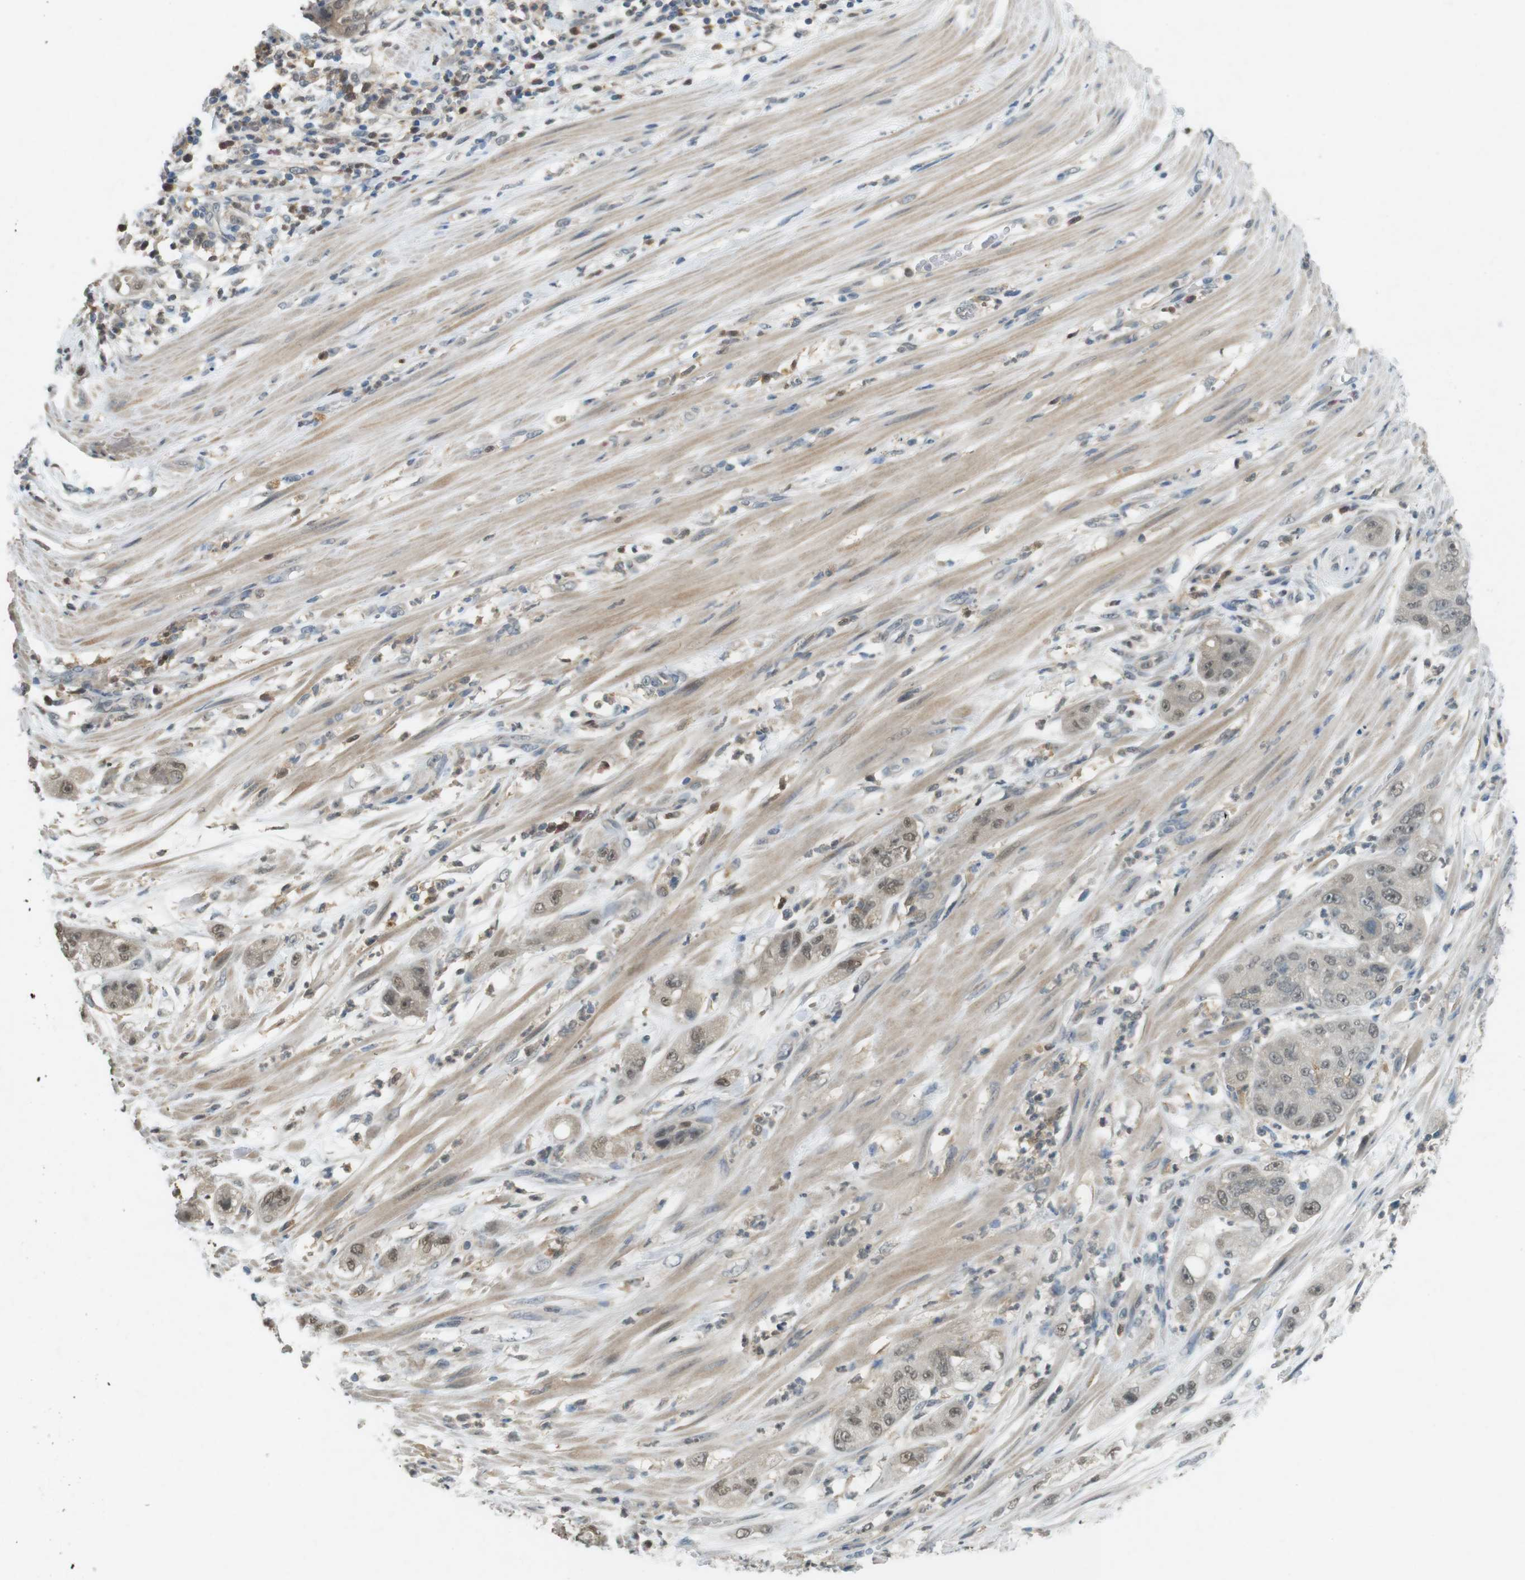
{"staining": {"intensity": "weak", "quantity": "25%-75%", "location": "nuclear"}, "tissue": "pancreatic cancer", "cell_type": "Tumor cells", "image_type": "cancer", "snomed": [{"axis": "morphology", "description": "Adenocarcinoma, NOS"}, {"axis": "topography", "description": "Pancreas"}], "caption": "Brown immunohistochemical staining in pancreatic adenocarcinoma reveals weak nuclear staining in about 25%-75% of tumor cells. The staining was performed using DAB (3,3'-diaminobenzidine), with brown indicating positive protein expression. Nuclei are stained blue with hematoxylin.", "gene": "CDK14", "patient": {"sex": "female", "age": 78}}